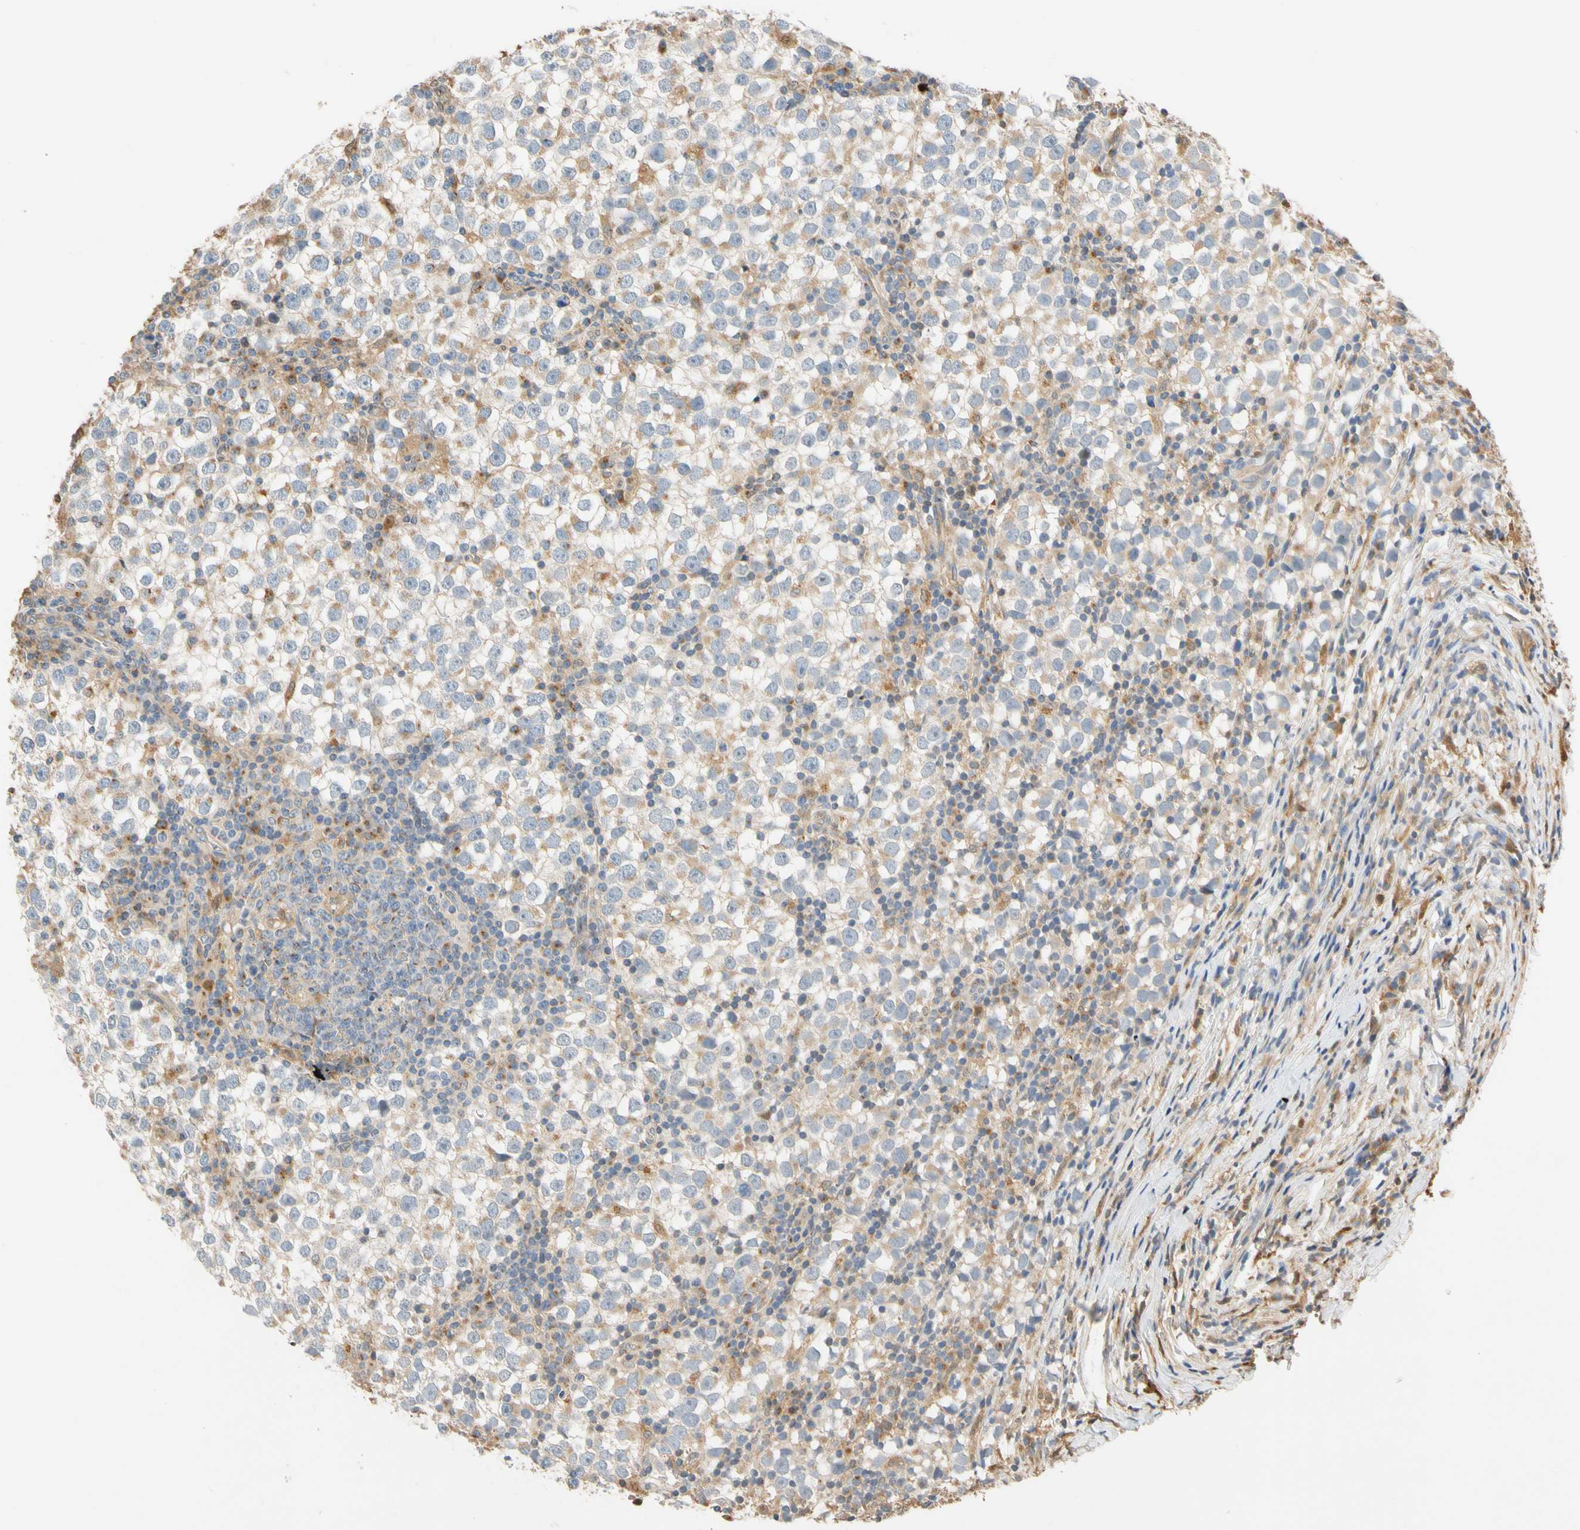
{"staining": {"intensity": "moderate", "quantity": "<25%", "location": "cytoplasmic/membranous"}, "tissue": "testis cancer", "cell_type": "Tumor cells", "image_type": "cancer", "snomed": [{"axis": "morphology", "description": "Seminoma, NOS"}, {"axis": "topography", "description": "Testis"}], "caption": "Protein staining demonstrates moderate cytoplasmic/membranous staining in about <25% of tumor cells in testis cancer (seminoma).", "gene": "GPSM2", "patient": {"sex": "male", "age": 65}}